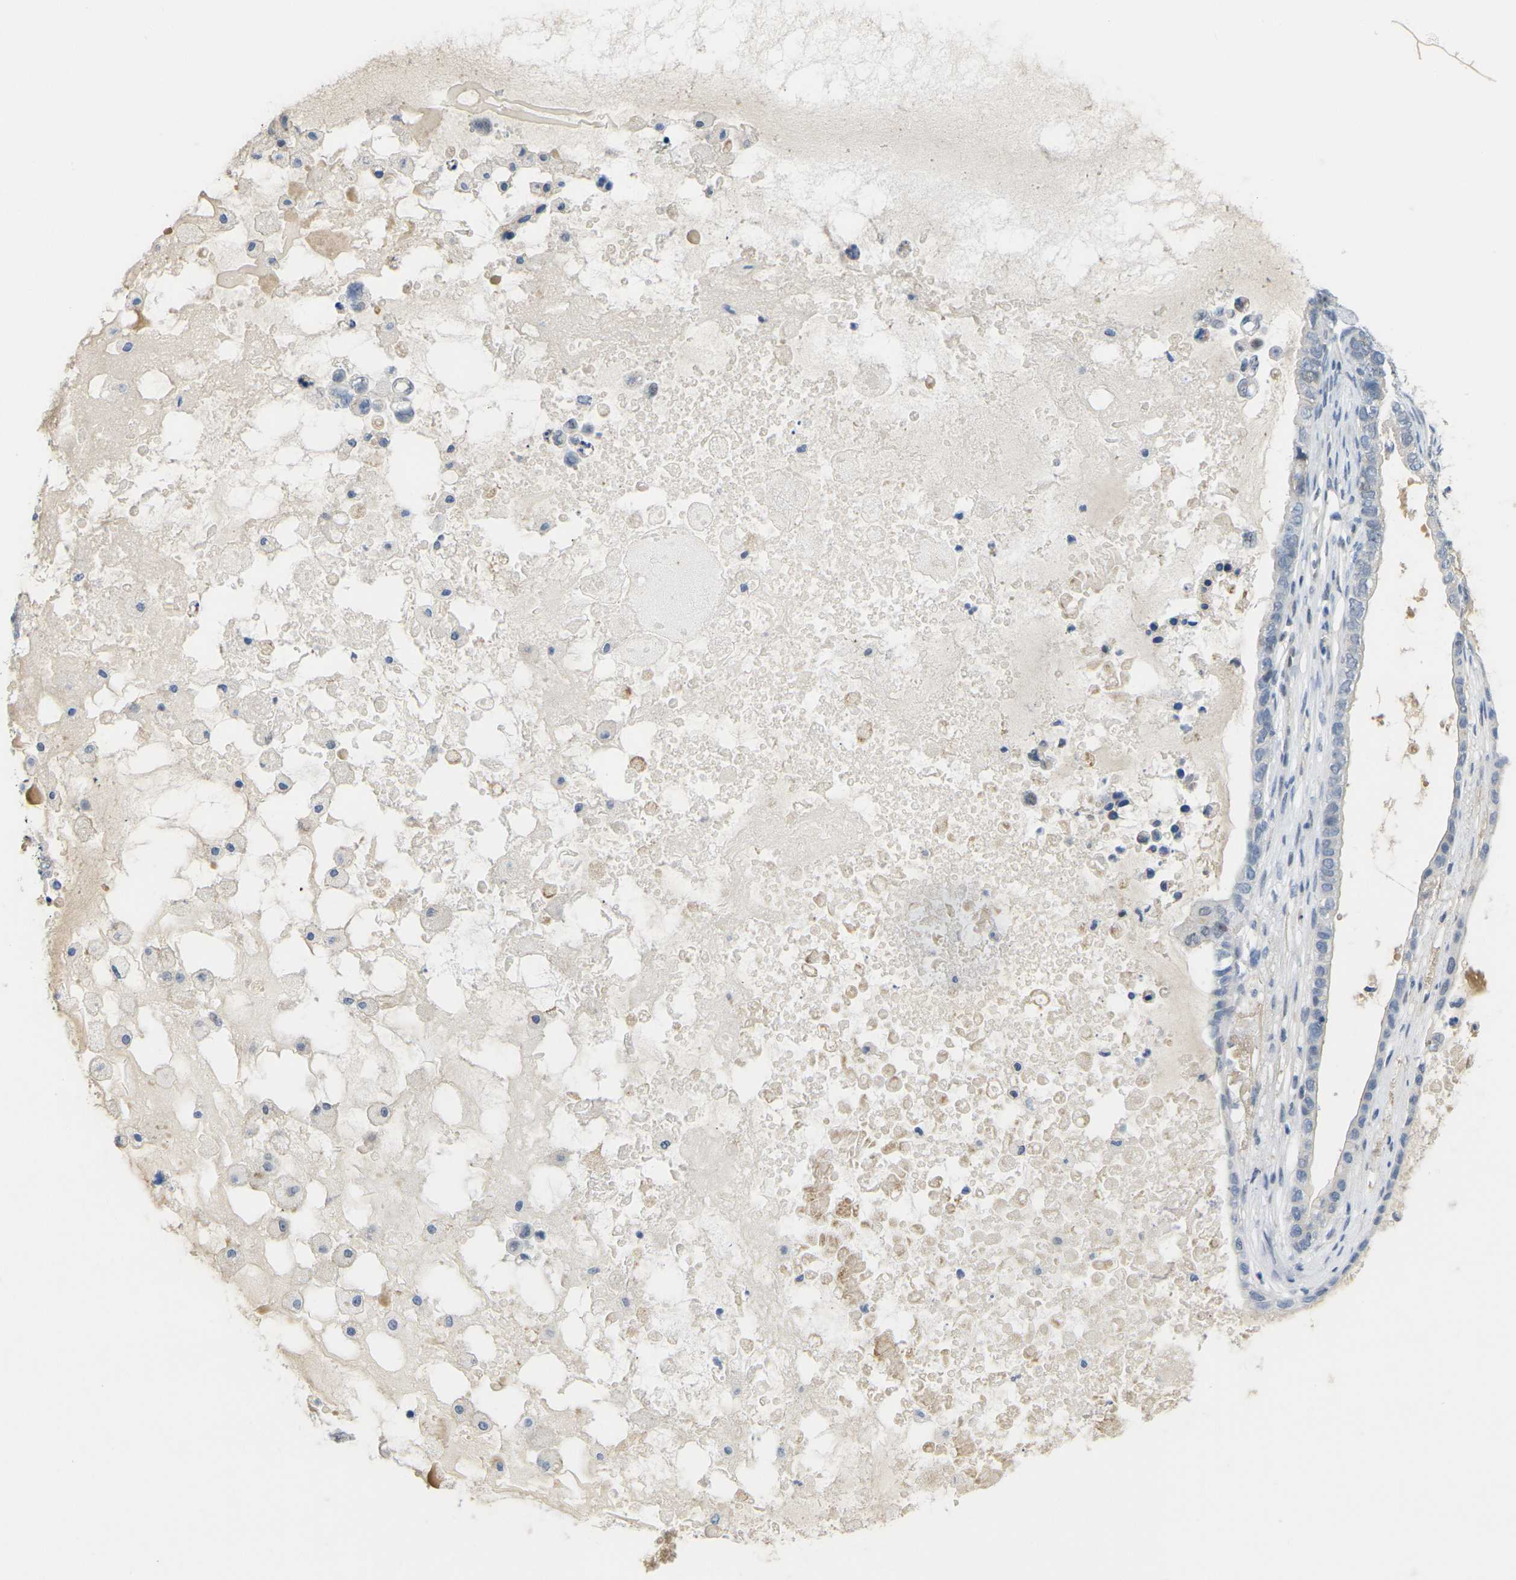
{"staining": {"intensity": "weak", "quantity": "25%-75%", "location": "cytoplasmic/membranous"}, "tissue": "ovarian cancer", "cell_type": "Tumor cells", "image_type": "cancer", "snomed": [{"axis": "morphology", "description": "Cystadenocarcinoma, mucinous, NOS"}, {"axis": "topography", "description": "Ovary"}], "caption": "IHC micrograph of neoplastic tissue: ovarian mucinous cystadenocarcinoma stained using immunohistochemistry reveals low levels of weak protein expression localized specifically in the cytoplasmic/membranous of tumor cells, appearing as a cytoplasmic/membranous brown color.", "gene": "OTOF", "patient": {"sex": "female", "age": 80}}